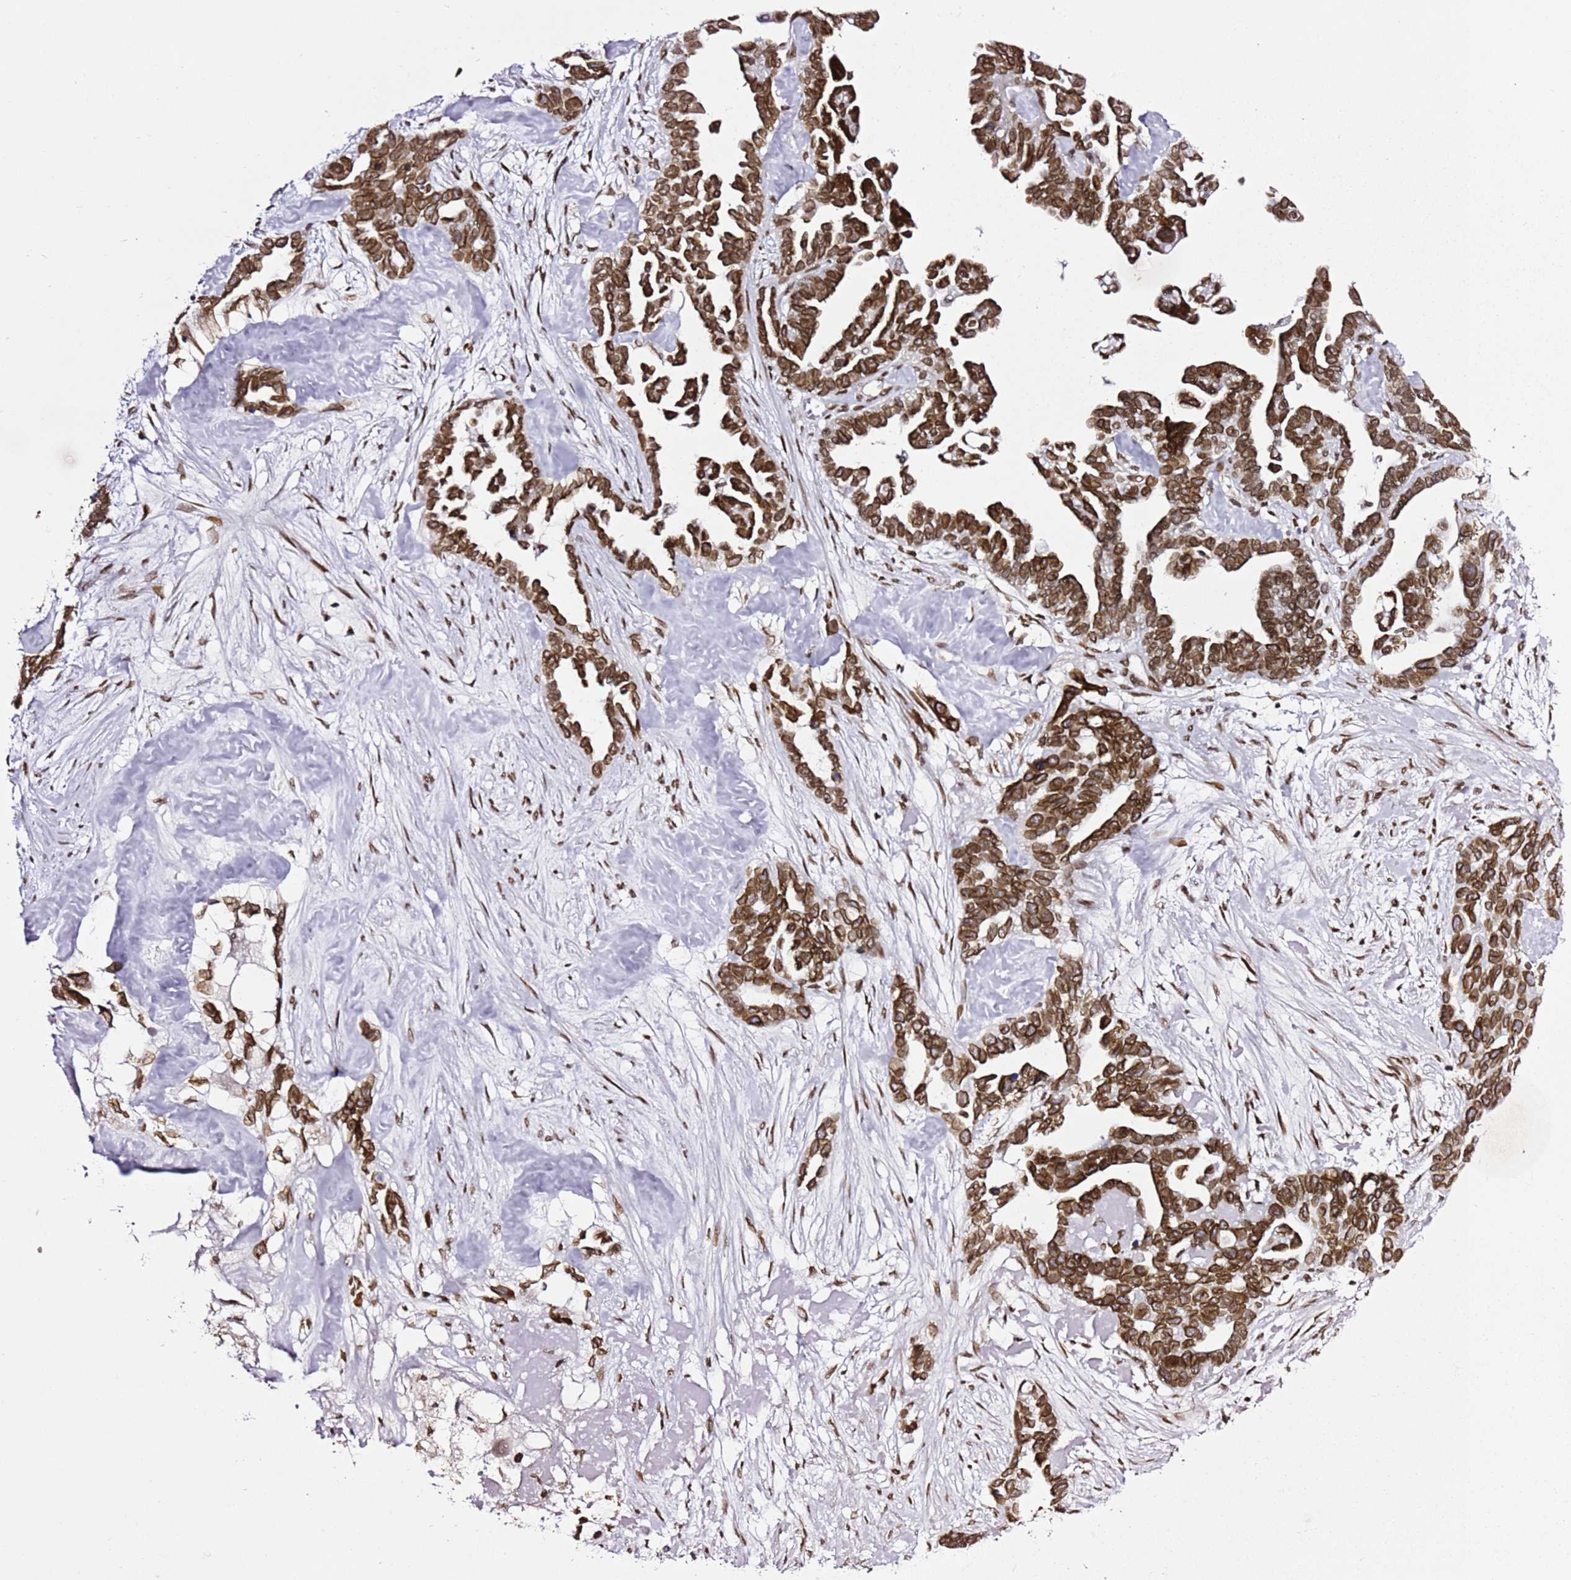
{"staining": {"intensity": "strong", "quantity": ">75%", "location": "cytoplasmic/membranous,nuclear"}, "tissue": "ovarian cancer", "cell_type": "Tumor cells", "image_type": "cancer", "snomed": [{"axis": "morphology", "description": "Cystadenocarcinoma, serous, NOS"}, {"axis": "topography", "description": "Ovary"}], "caption": "Human ovarian serous cystadenocarcinoma stained for a protein (brown) demonstrates strong cytoplasmic/membranous and nuclear positive staining in approximately >75% of tumor cells.", "gene": "POU6F1", "patient": {"sex": "female", "age": 54}}